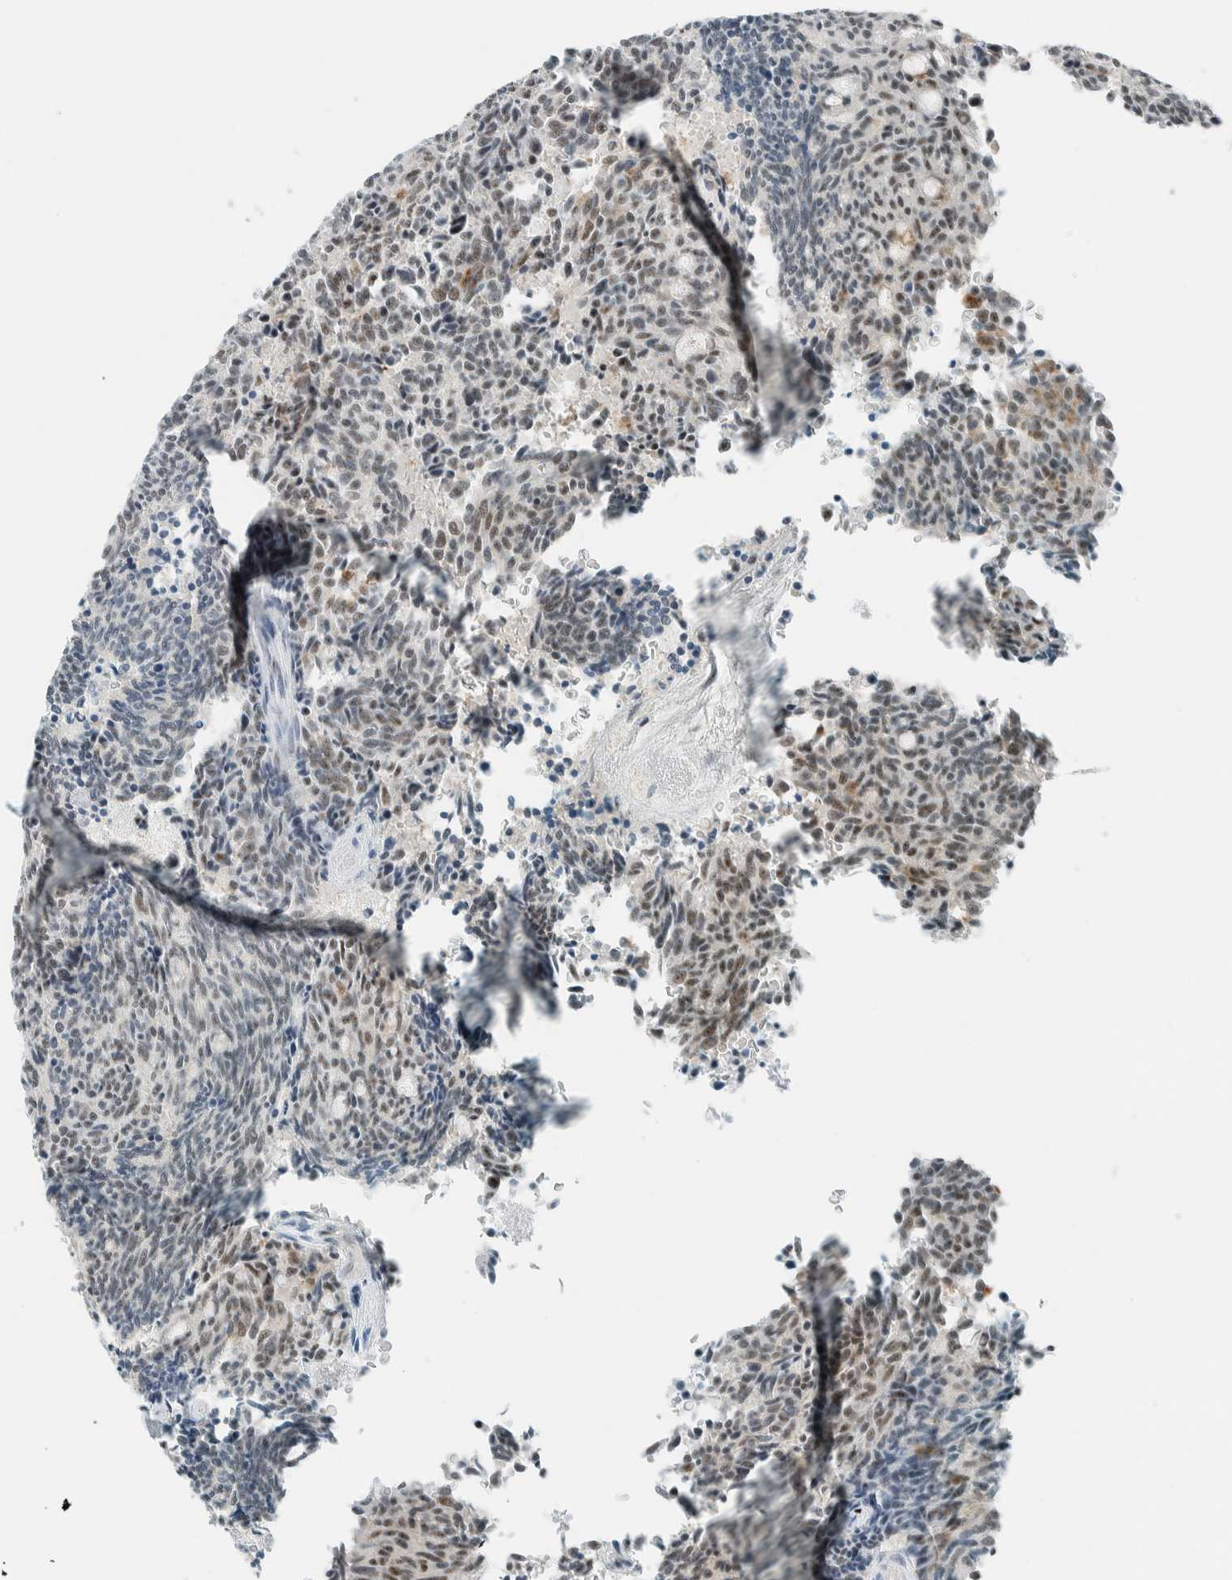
{"staining": {"intensity": "weak", "quantity": ">75%", "location": "nuclear"}, "tissue": "carcinoid", "cell_type": "Tumor cells", "image_type": "cancer", "snomed": [{"axis": "morphology", "description": "Carcinoid, malignant, NOS"}, {"axis": "topography", "description": "Pancreas"}], "caption": "Protein expression analysis of human malignant carcinoid reveals weak nuclear positivity in about >75% of tumor cells.", "gene": "CYSRT1", "patient": {"sex": "female", "age": 54}}